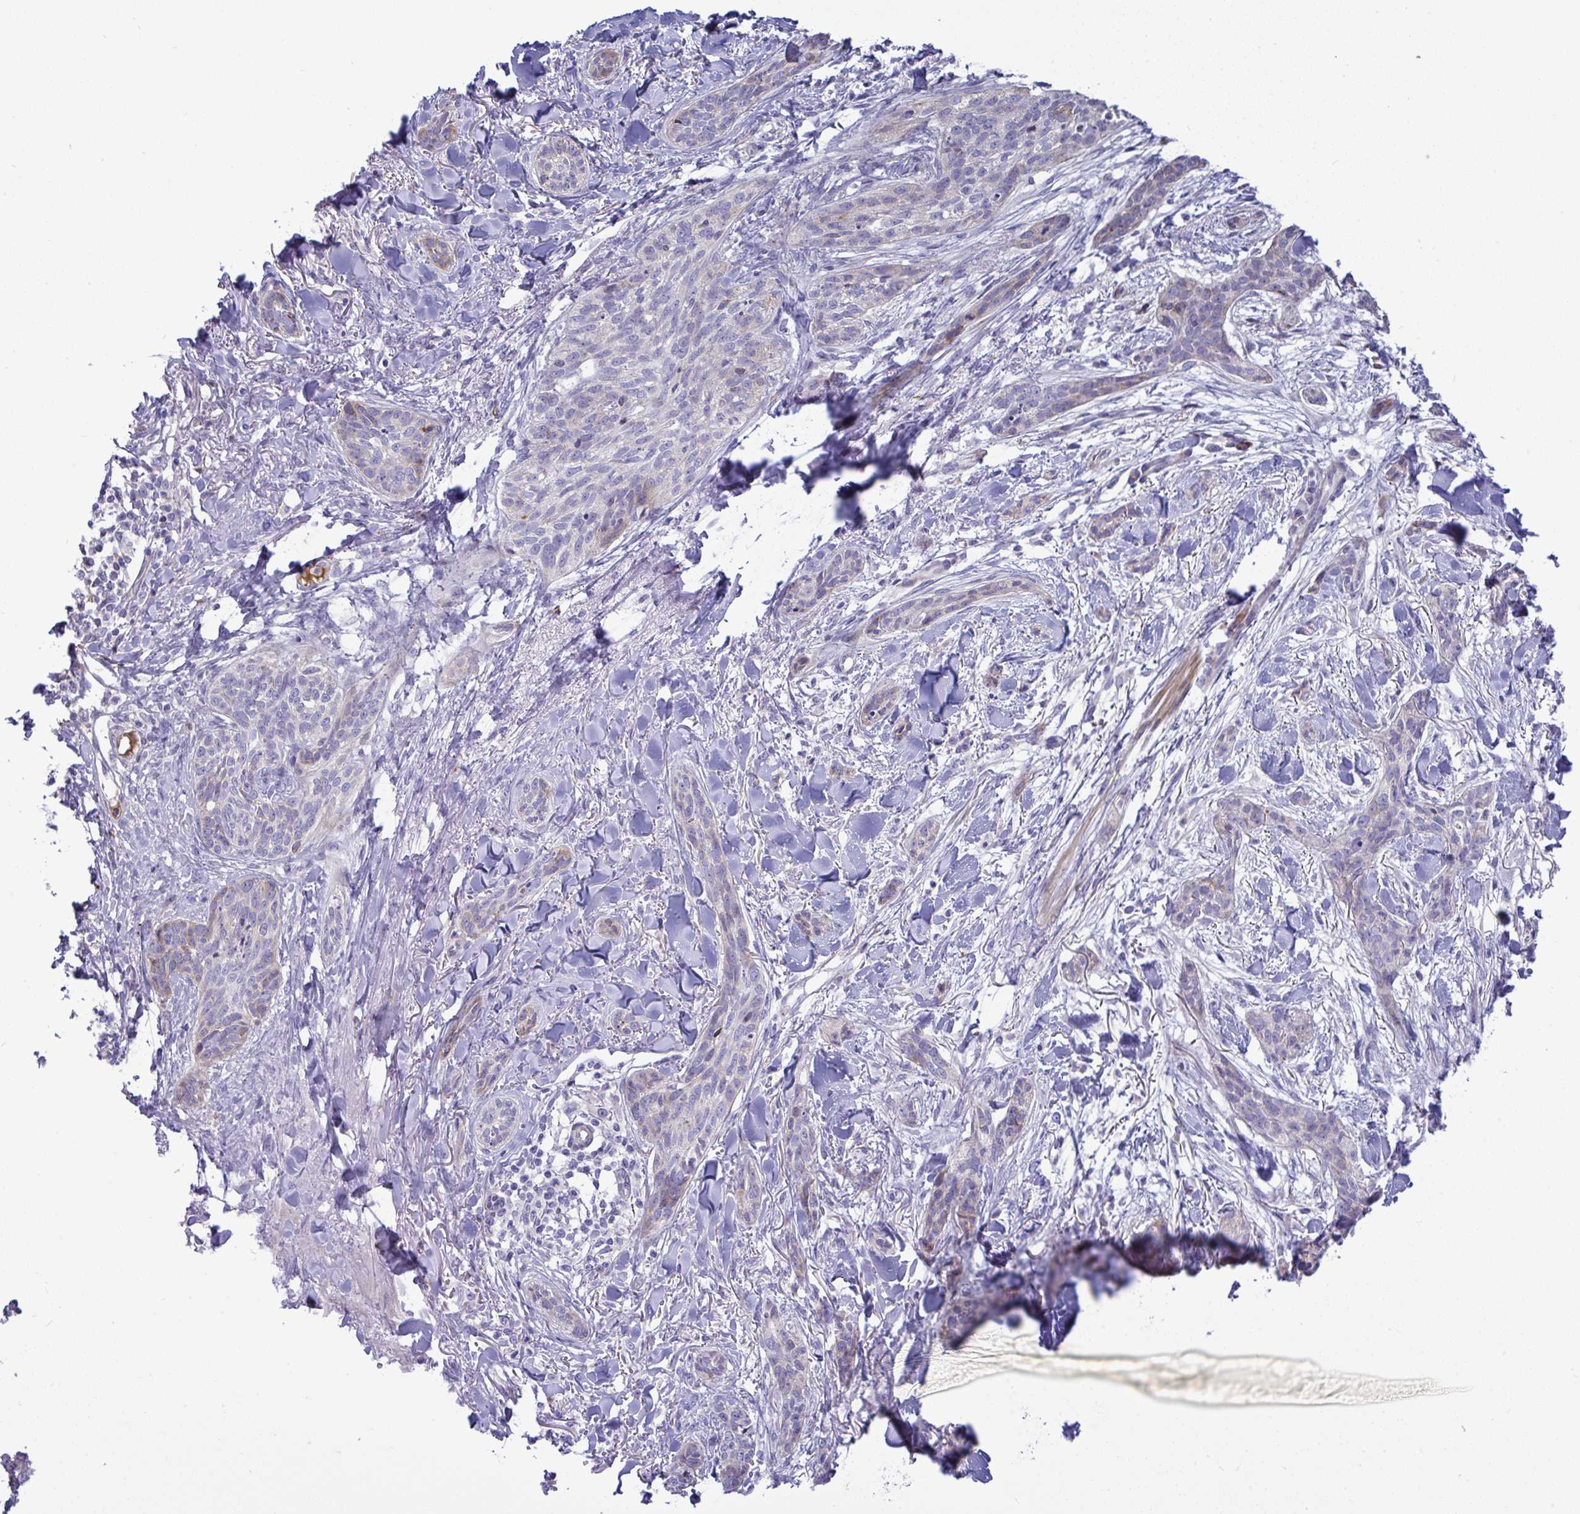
{"staining": {"intensity": "weak", "quantity": "<25%", "location": "cytoplasmic/membranous"}, "tissue": "skin cancer", "cell_type": "Tumor cells", "image_type": "cancer", "snomed": [{"axis": "morphology", "description": "Basal cell carcinoma"}, {"axis": "topography", "description": "Skin"}], "caption": "Tumor cells show no significant expression in skin cancer.", "gene": "NTN1", "patient": {"sex": "male", "age": 52}}